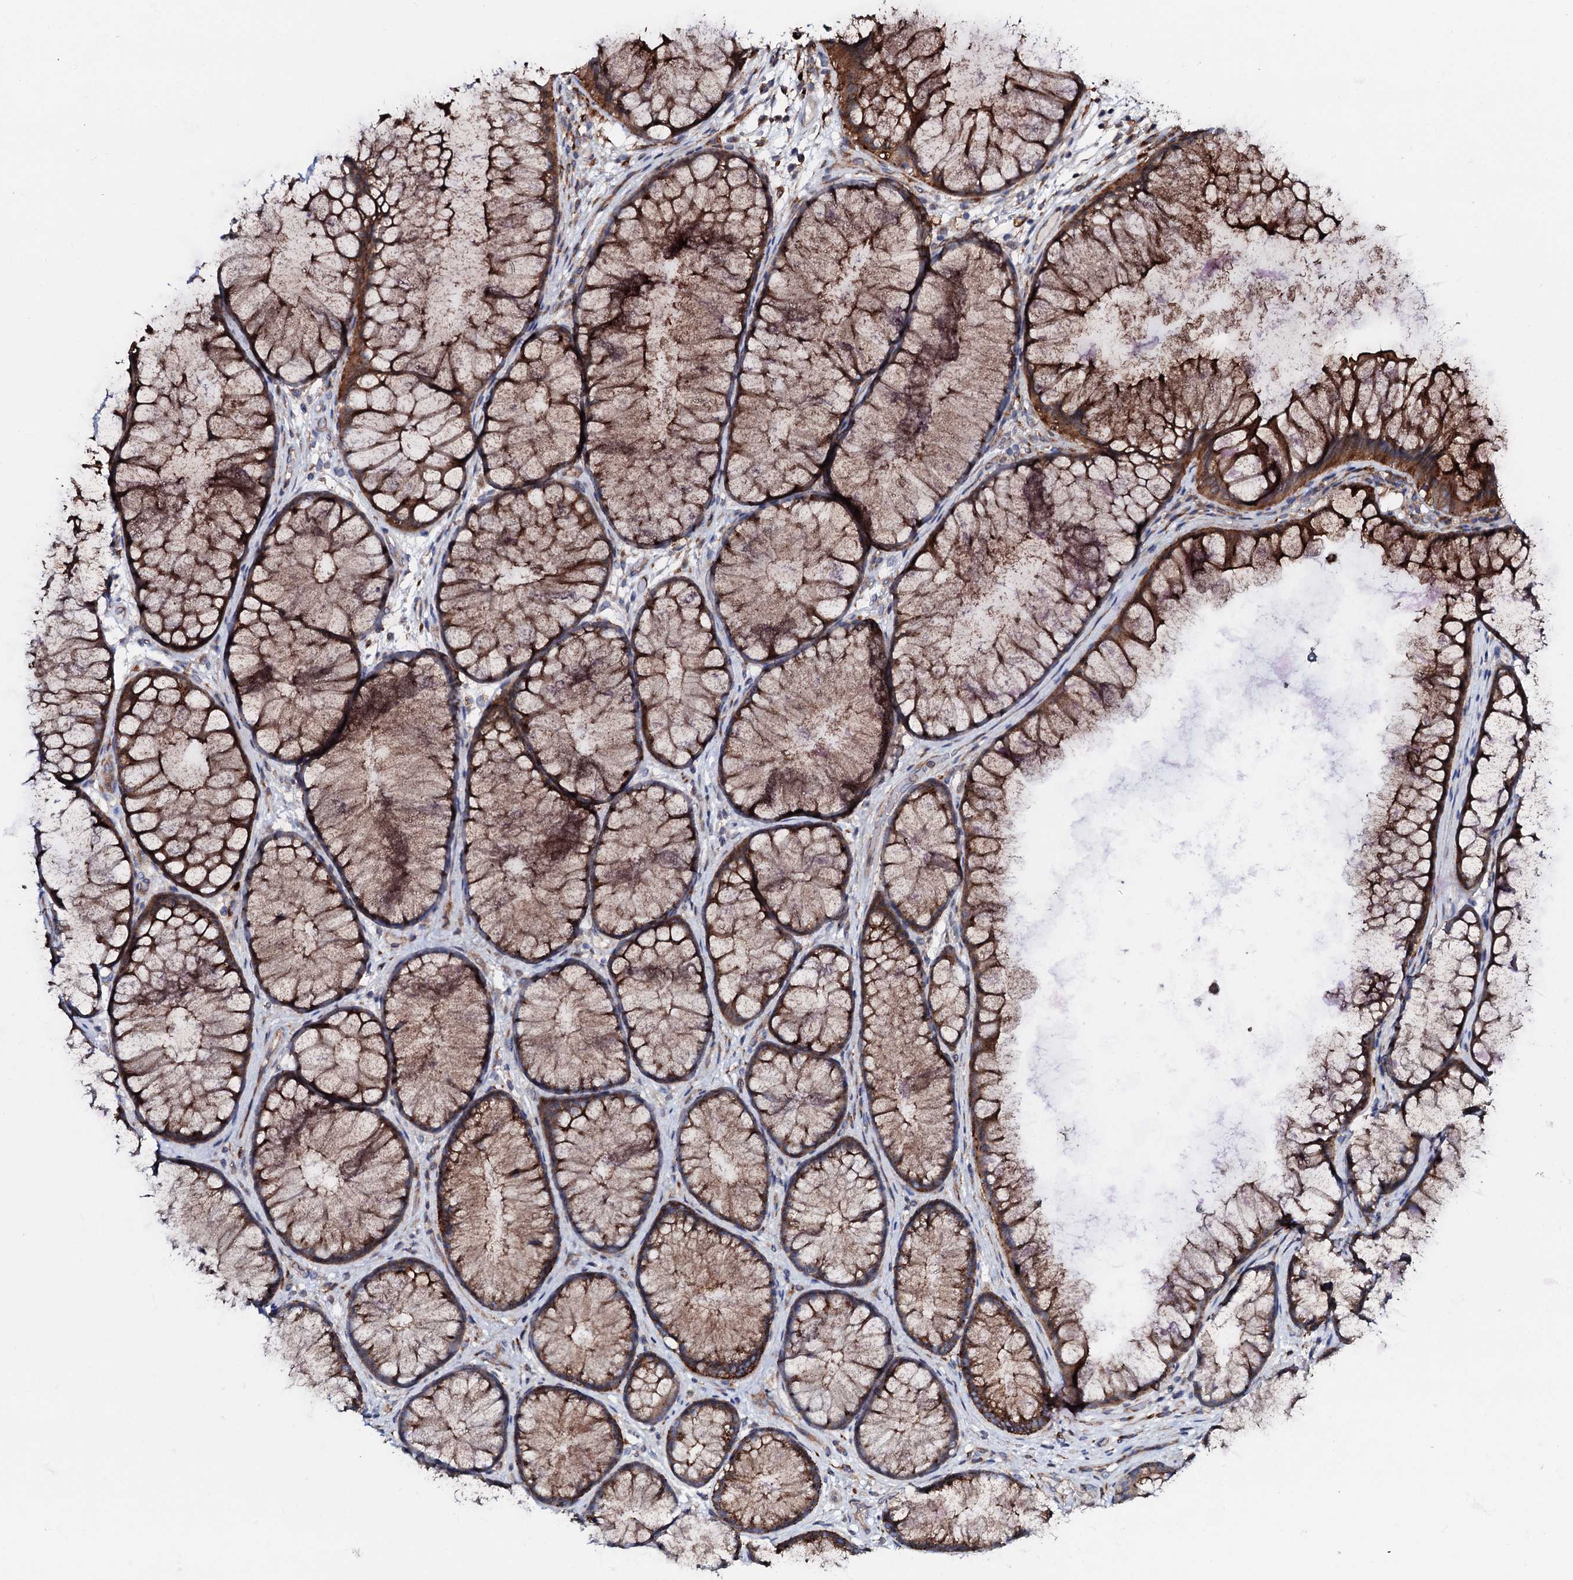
{"staining": {"intensity": "strong", "quantity": ">75%", "location": "cytoplasmic/membranous"}, "tissue": "colon", "cell_type": "Glandular cells", "image_type": "normal", "snomed": [{"axis": "morphology", "description": "Normal tissue, NOS"}, {"axis": "topography", "description": "Colon"}], "caption": "This is an image of immunohistochemistry staining of benign colon, which shows strong staining in the cytoplasmic/membranous of glandular cells.", "gene": "P2RX4", "patient": {"sex": "female", "age": 82}}